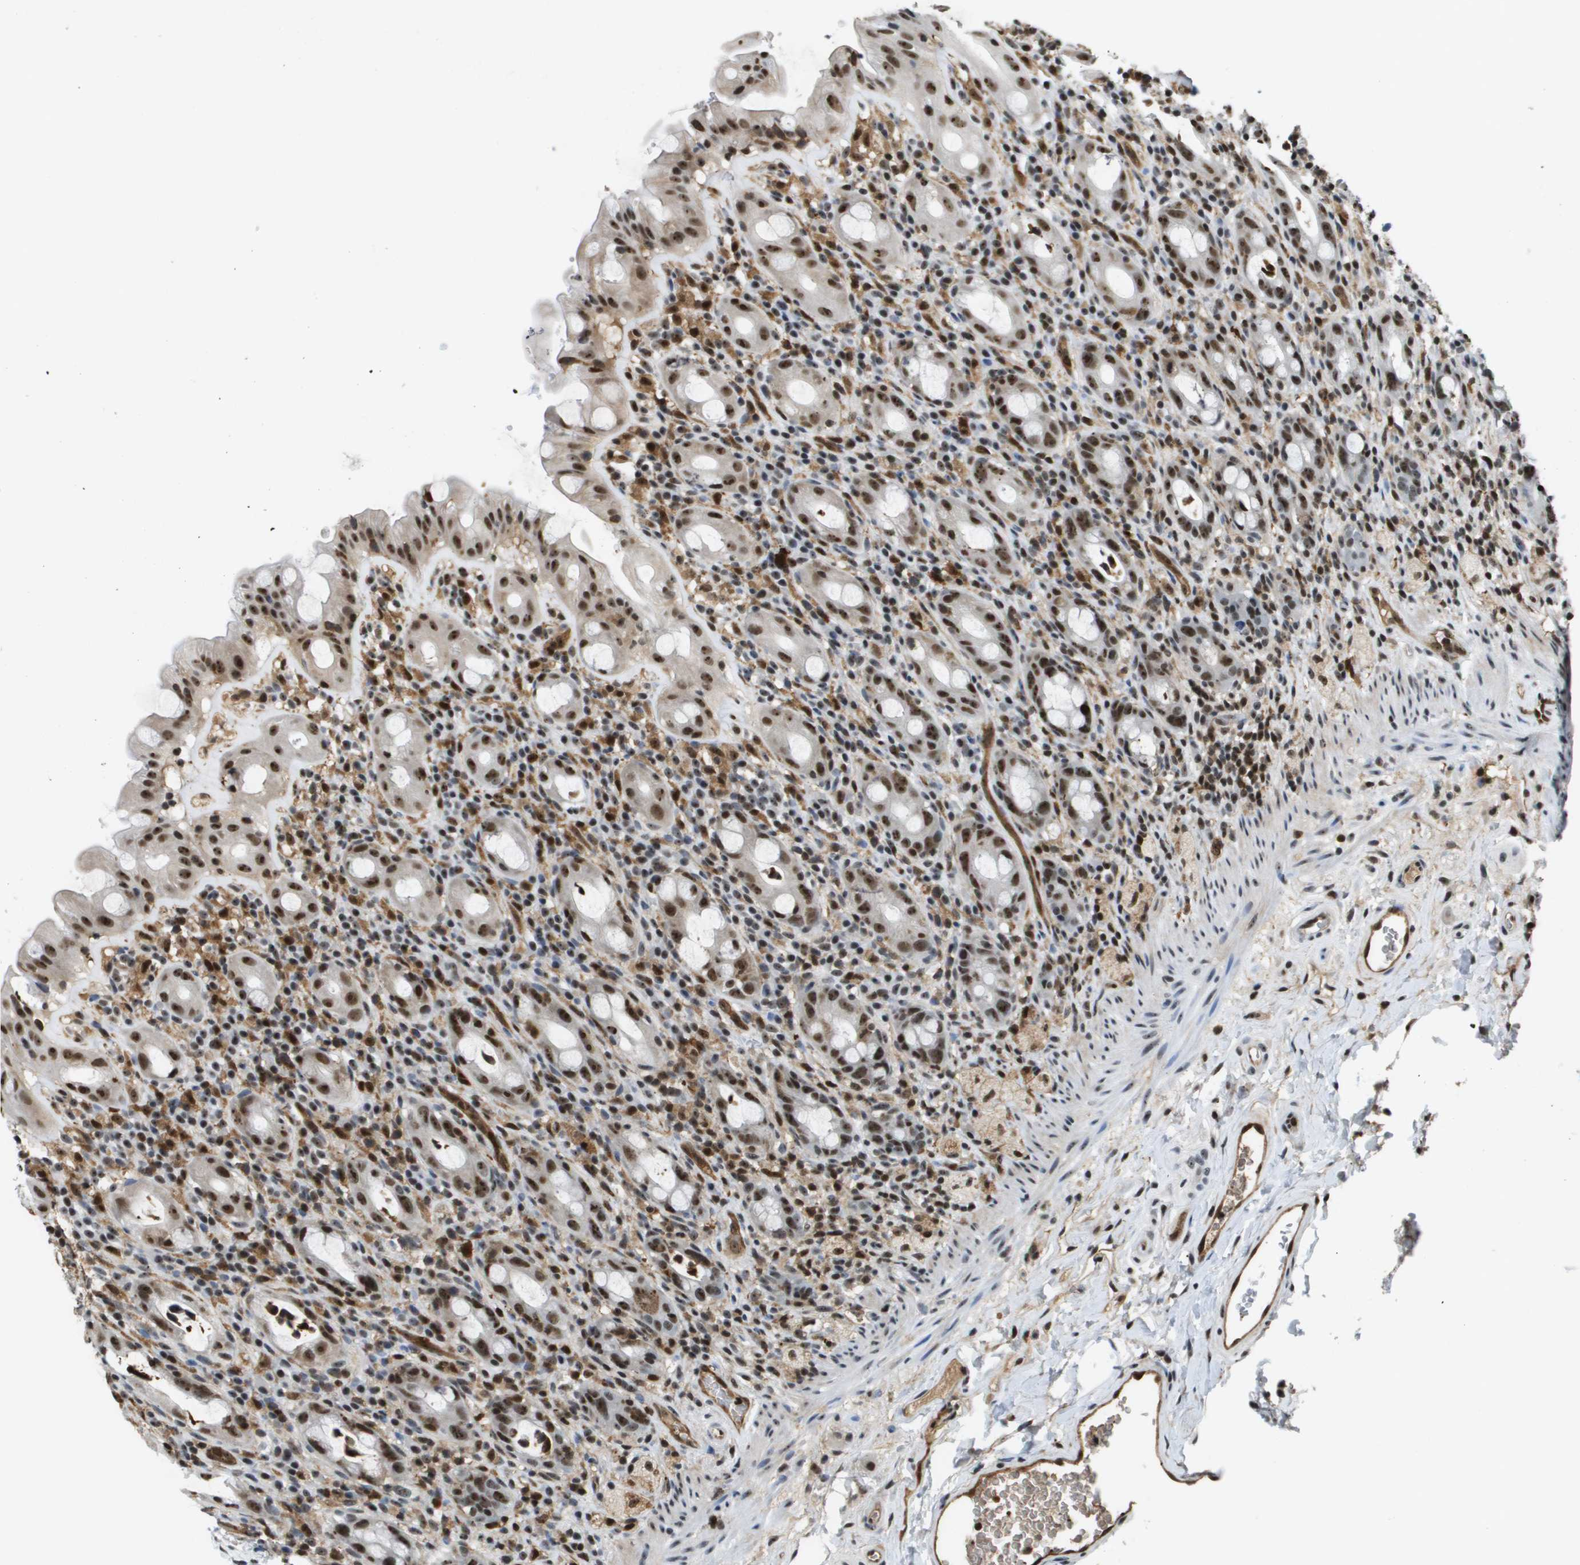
{"staining": {"intensity": "strong", "quantity": ">75%", "location": "nuclear"}, "tissue": "rectum", "cell_type": "Glandular cells", "image_type": "normal", "snomed": [{"axis": "morphology", "description": "Normal tissue, NOS"}, {"axis": "topography", "description": "Rectum"}], "caption": "A photomicrograph of rectum stained for a protein displays strong nuclear brown staining in glandular cells.", "gene": "EP400", "patient": {"sex": "male", "age": 44}}